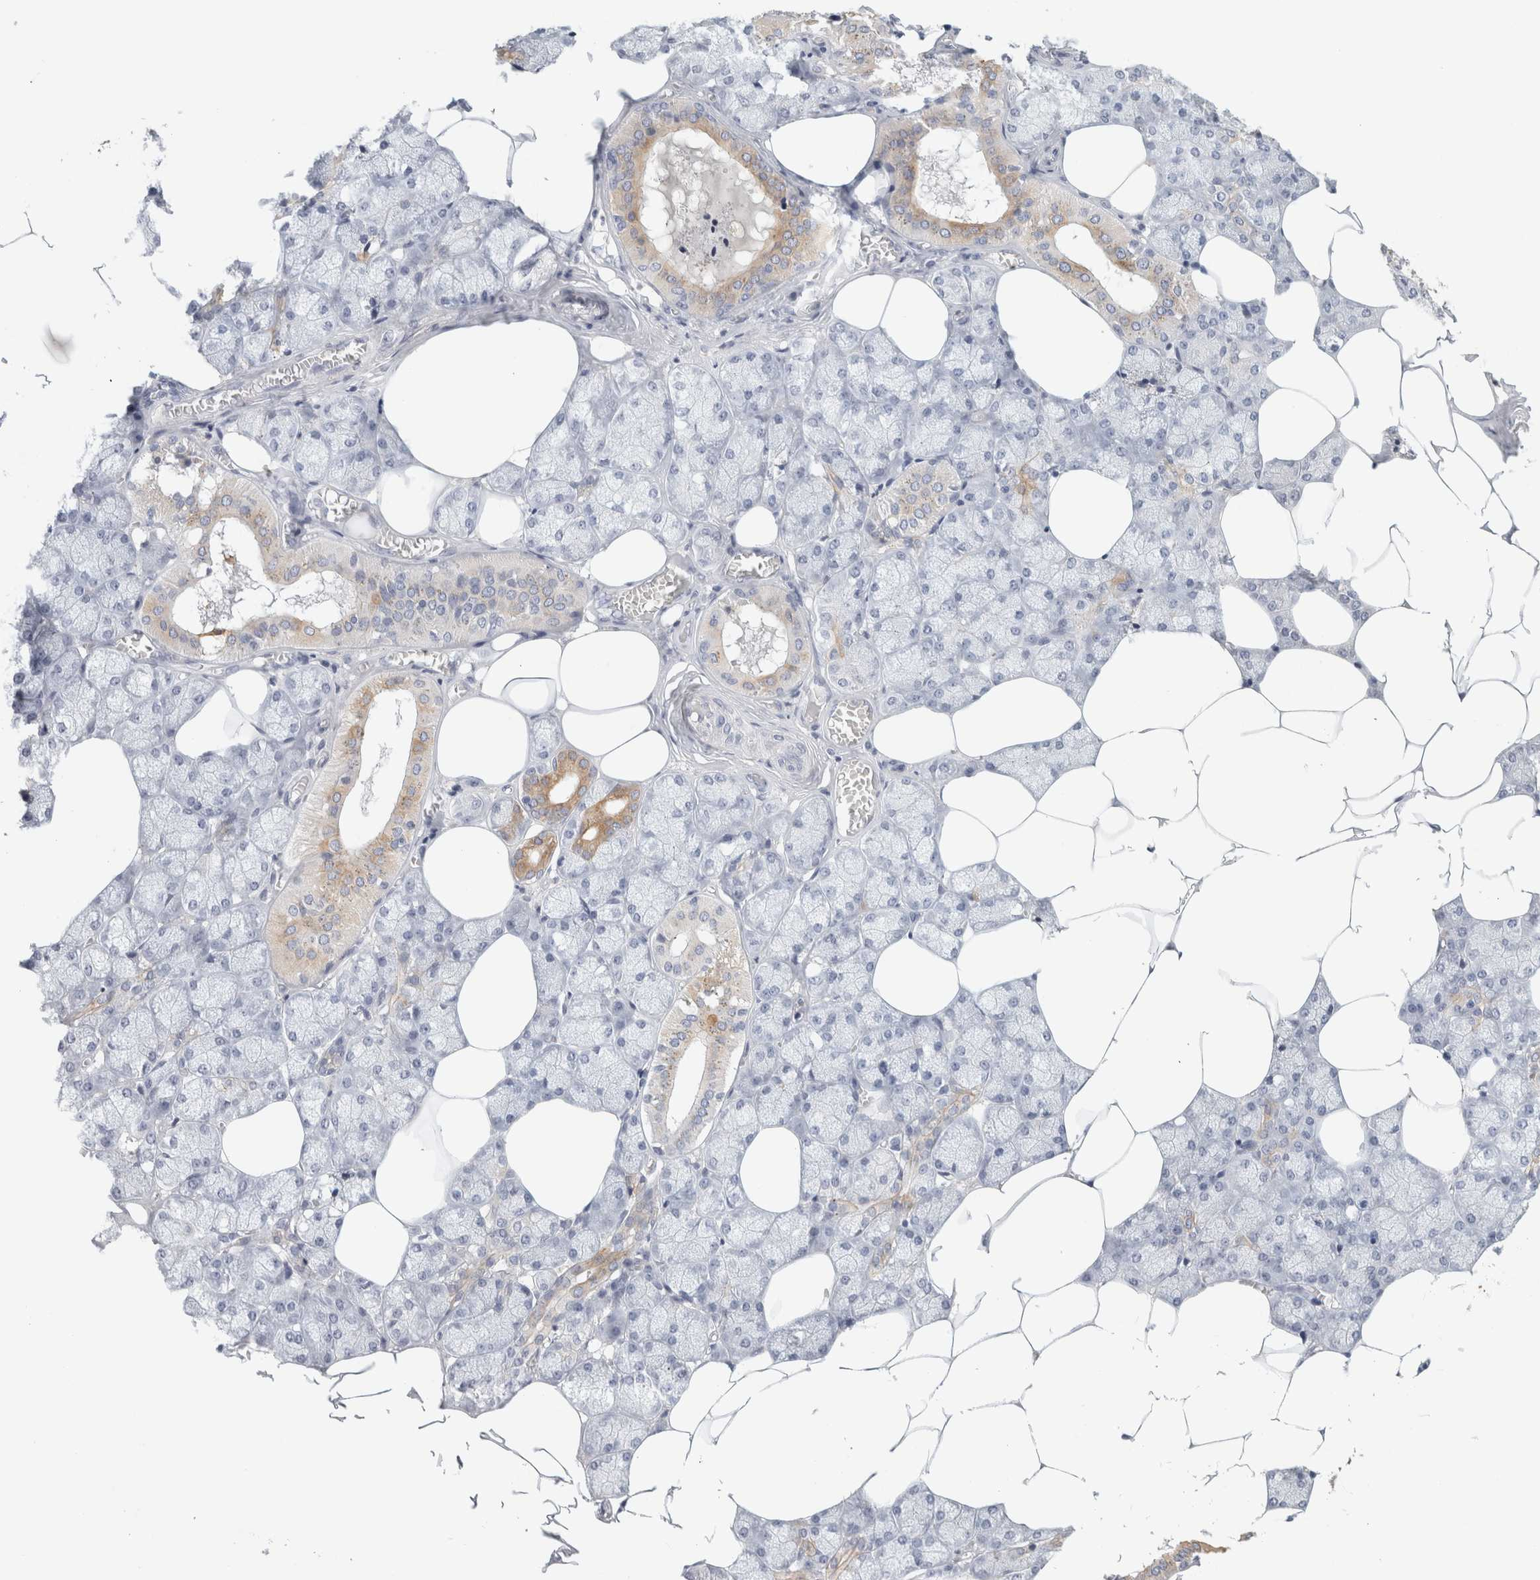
{"staining": {"intensity": "moderate", "quantity": "<25%", "location": "cytoplasmic/membranous"}, "tissue": "salivary gland", "cell_type": "Glandular cells", "image_type": "normal", "snomed": [{"axis": "morphology", "description": "Normal tissue, NOS"}, {"axis": "topography", "description": "Salivary gland"}], "caption": "Brown immunohistochemical staining in benign salivary gland reveals moderate cytoplasmic/membranous staining in about <25% of glandular cells. (DAB (3,3'-diaminobenzidine) IHC, brown staining for protein, blue staining for nuclei).", "gene": "STK31", "patient": {"sex": "male", "age": 62}}